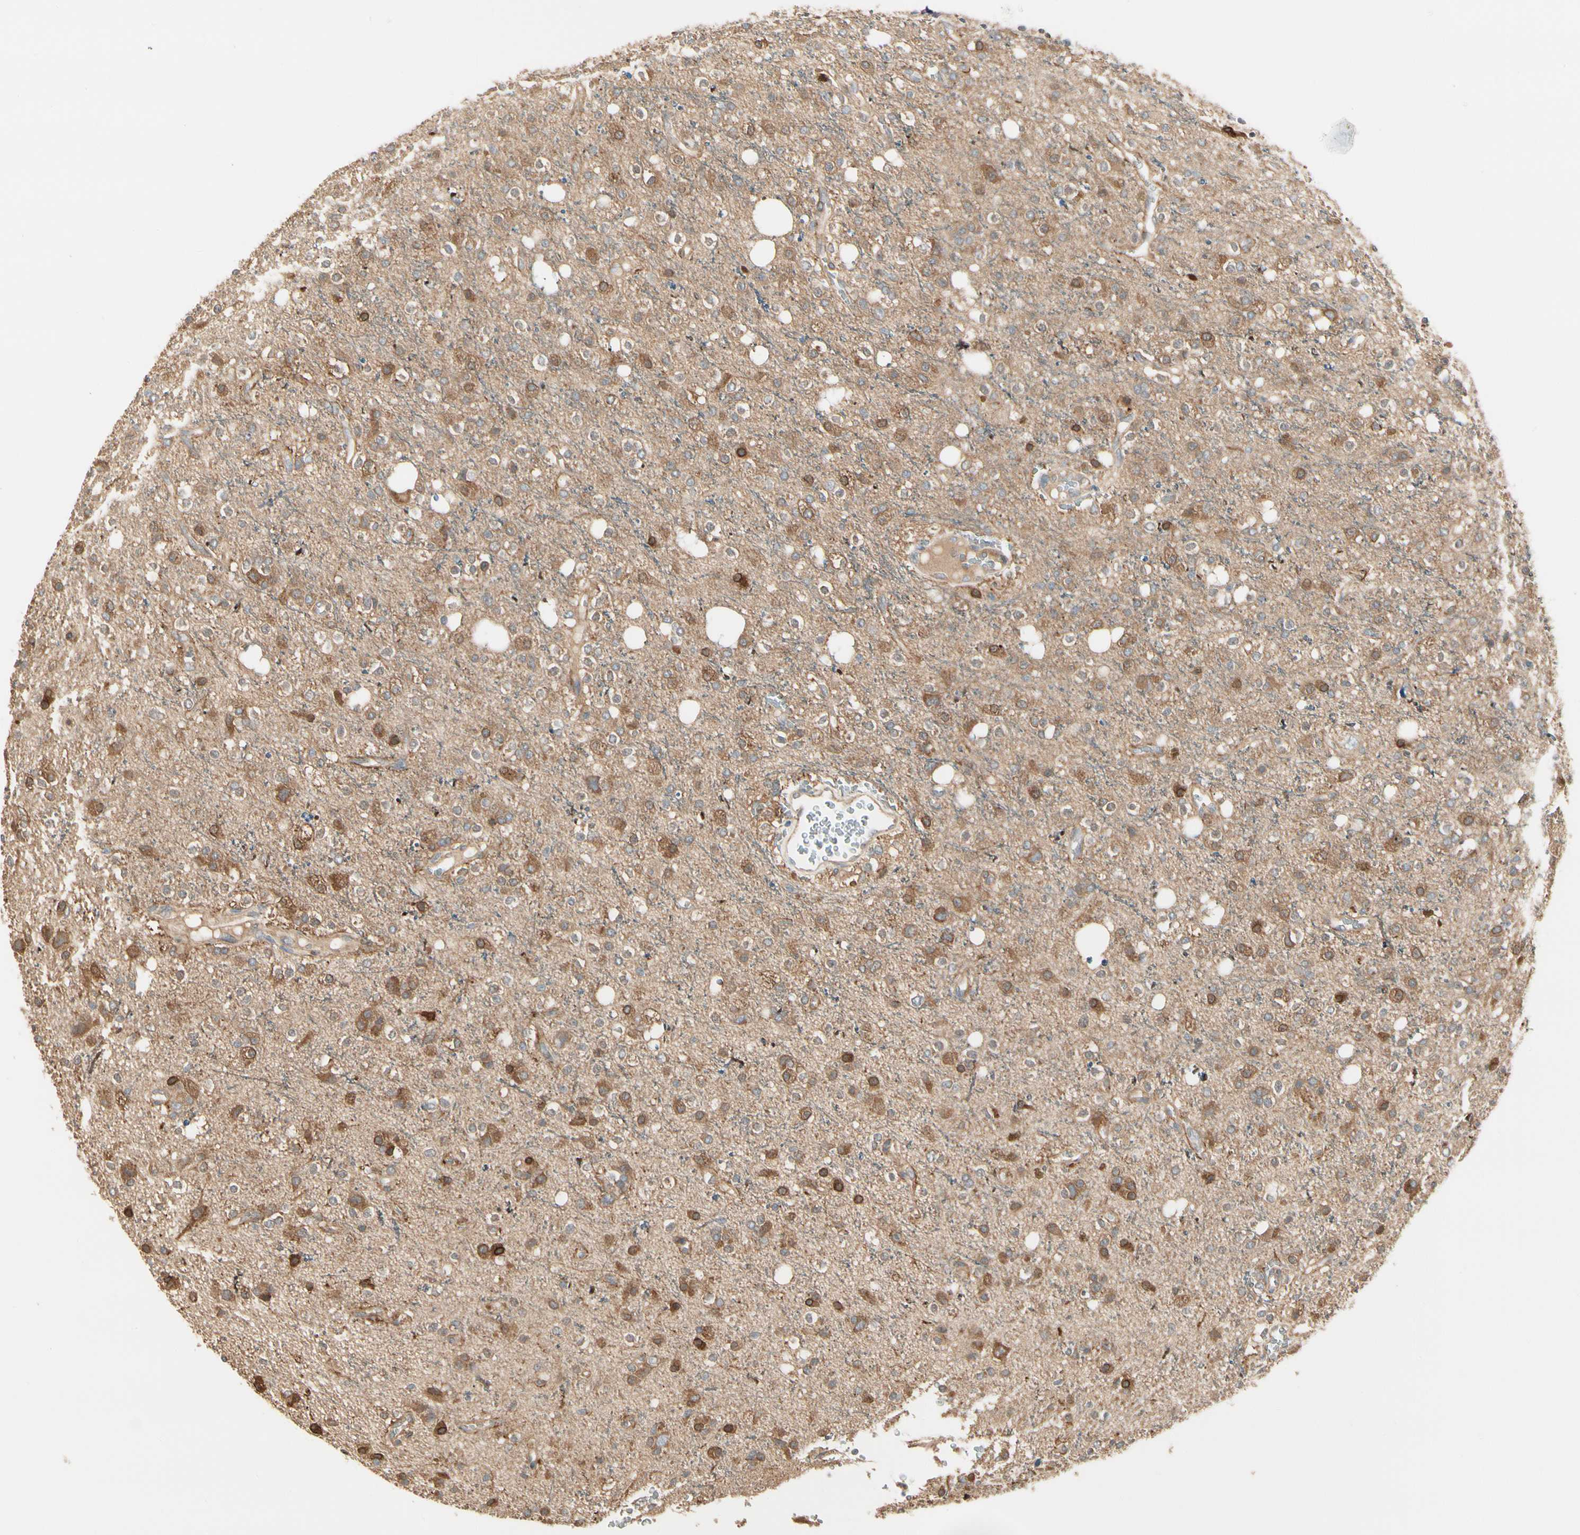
{"staining": {"intensity": "moderate", "quantity": ">75%", "location": "cytoplasmic/membranous"}, "tissue": "glioma", "cell_type": "Tumor cells", "image_type": "cancer", "snomed": [{"axis": "morphology", "description": "Glioma, malignant, High grade"}, {"axis": "topography", "description": "Brain"}], "caption": "This is a micrograph of IHC staining of glioma, which shows moderate expression in the cytoplasmic/membranous of tumor cells.", "gene": "IRAG1", "patient": {"sex": "male", "age": 47}}